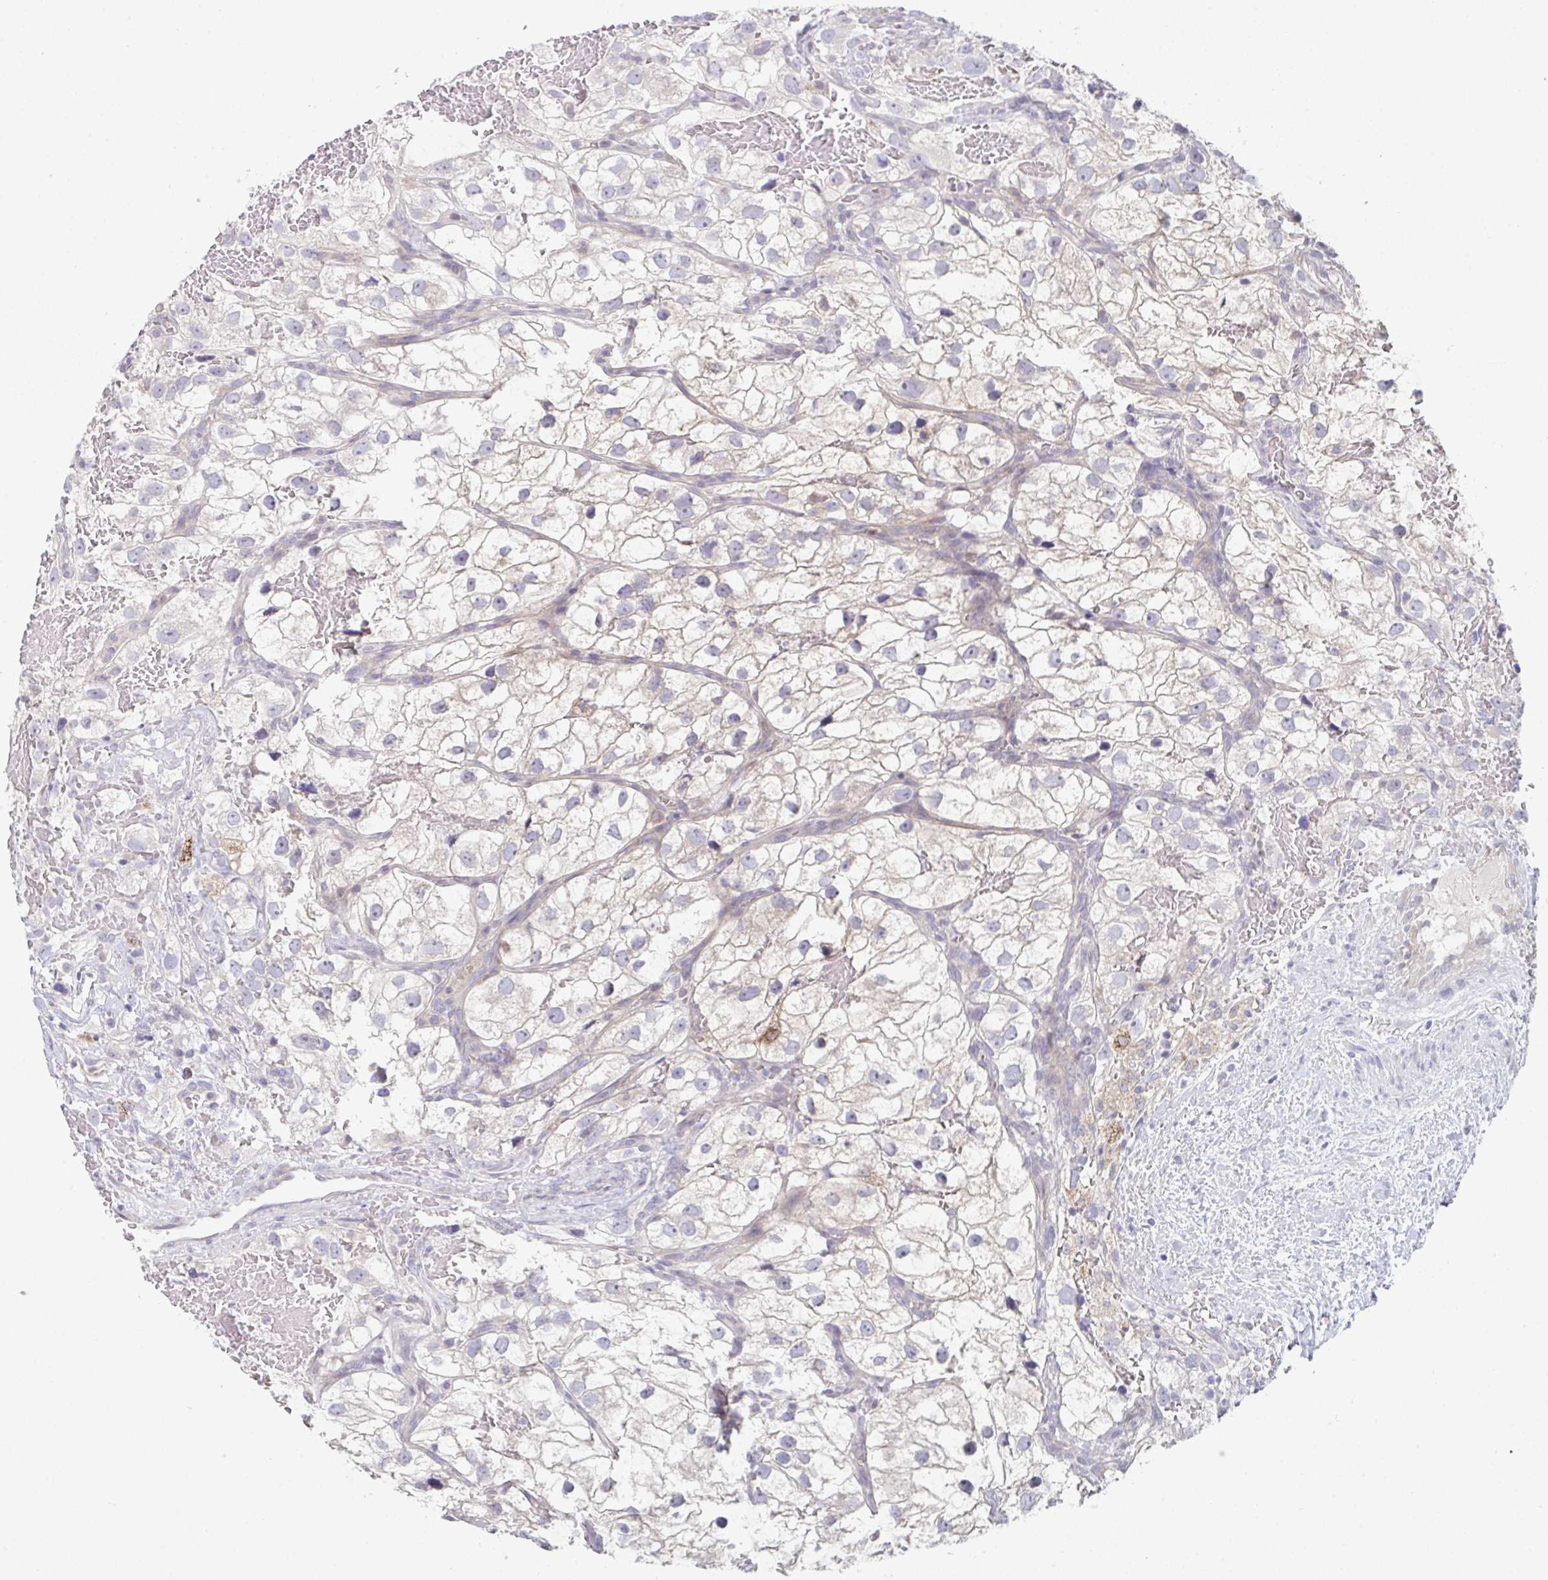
{"staining": {"intensity": "weak", "quantity": "<25%", "location": "cytoplasmic/membranous"}, "tissue": "renal cancer", "cell_type": "Tumor cells", "image_type": "cancer", "snomed": [{"axis": "morphology", "description": "Adenocarcinoma, NOS"}, {"axis": "topography", "description": "Kidney"}], "caption": "Tumor cells are negative for protein expression in human adenocarcinoma (renal).", "gene": "PTPRD", "patient": {"sex": "male", "age": 59}}